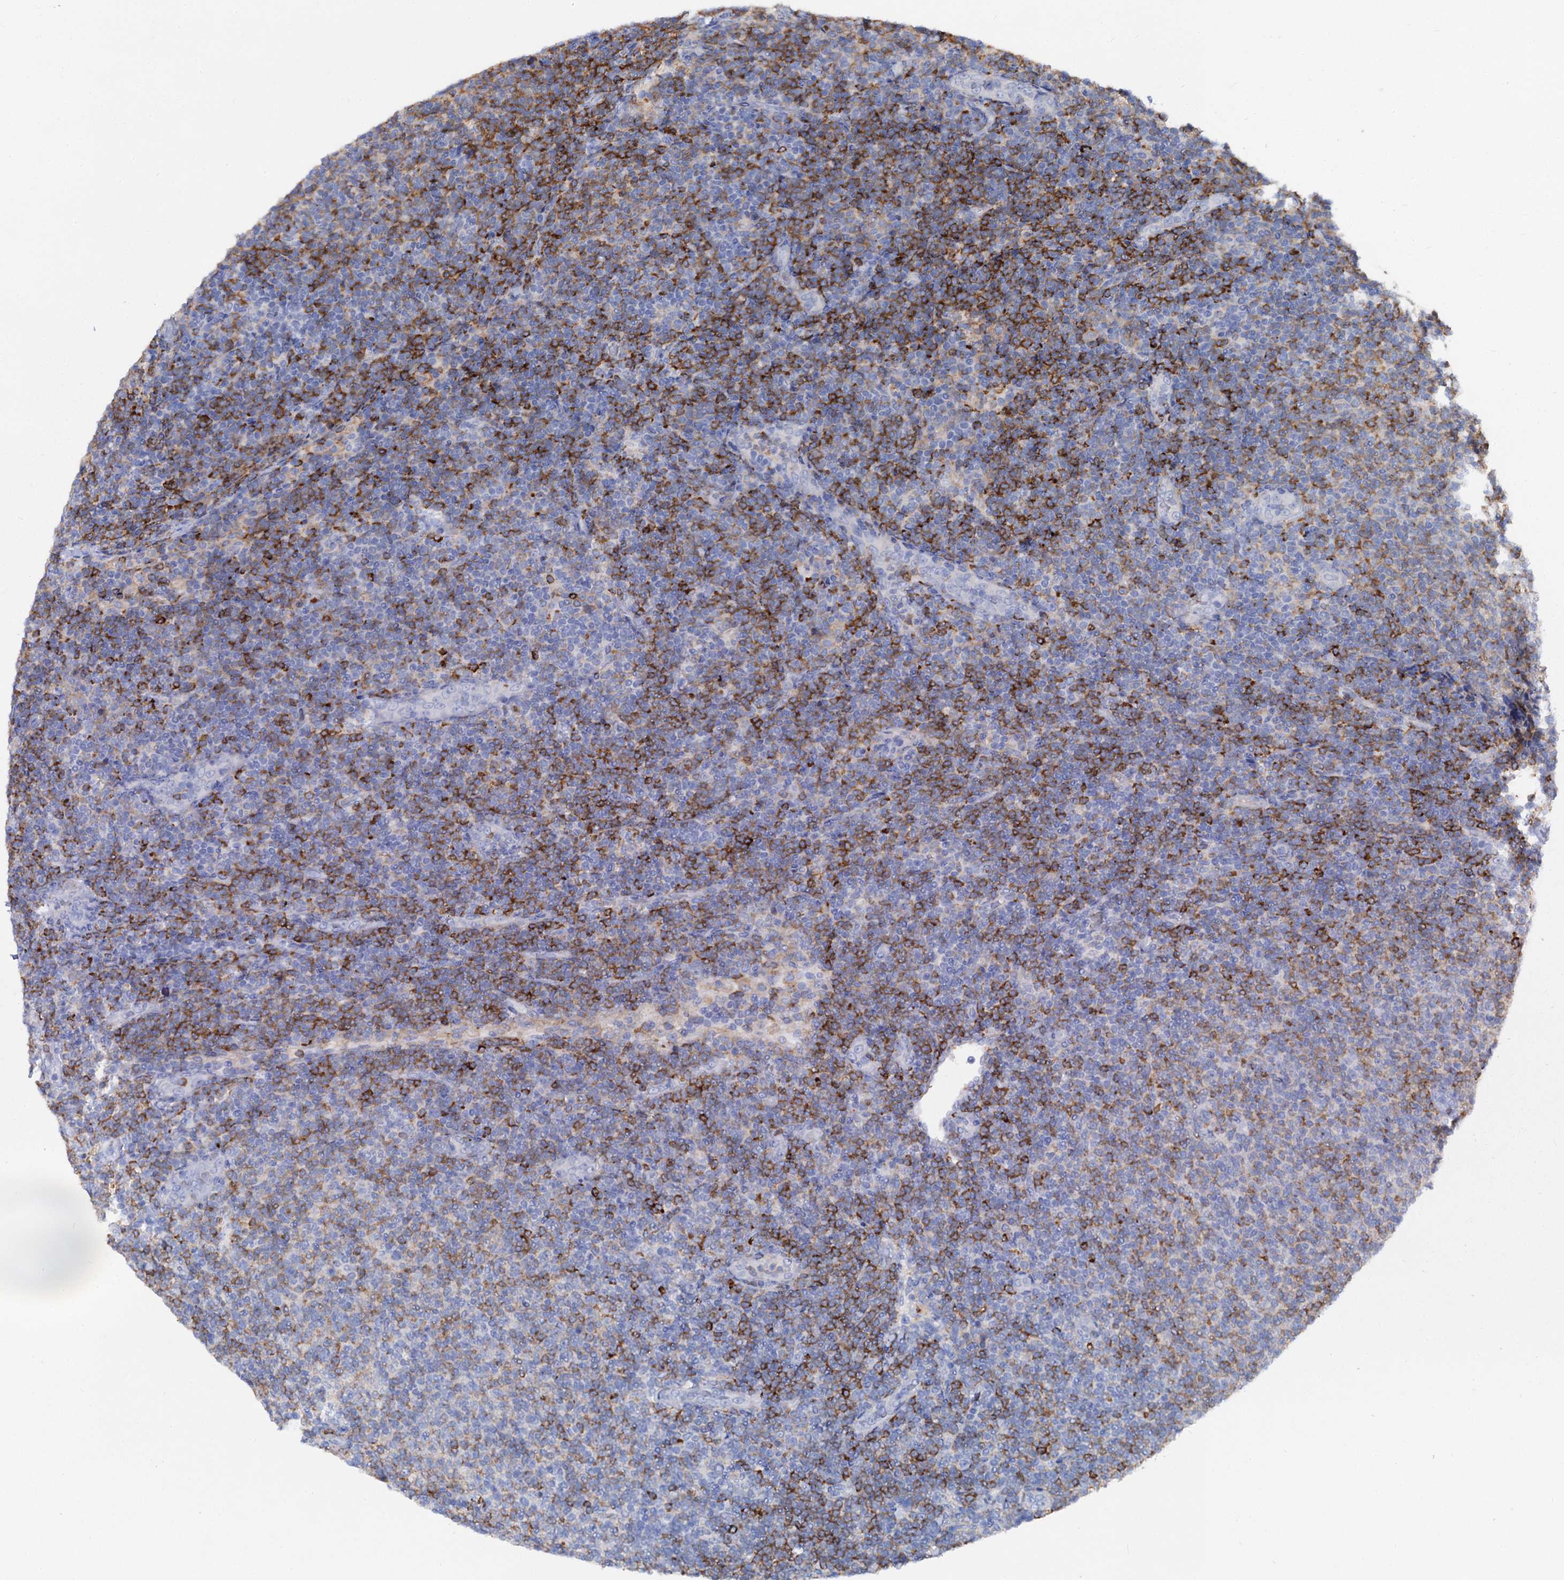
{"staining": {"intensity": "moderate", "quantity": "25%-75%", "location": "cytoplasmic/membranous"}, "tissue": "lymphoma", "cell_type": "Tumor cells", "image_type": "cancer", "snomed": [{"axis": "morphology", "description": "Malignant lymphoma, non-Hodgkin's type, Low grade"}, {"axis": "topography", "description": "Lymph node"}], "caption": "IHC staining of lymphoma, which shows medium levels of moderate cytoplasmic/membranous positivity in approximately 25%-75% of tumor cells indicating moderate cytoplasmic/membranous protein positivity. The staining was performed using DAB (3,3'-diaminobenzidine) (brown) for protein detection and nuclei were counterstained in hematoxylin (blue).", "gene": "HVCN1", "patient": {"sex": "male", "age": 66}}